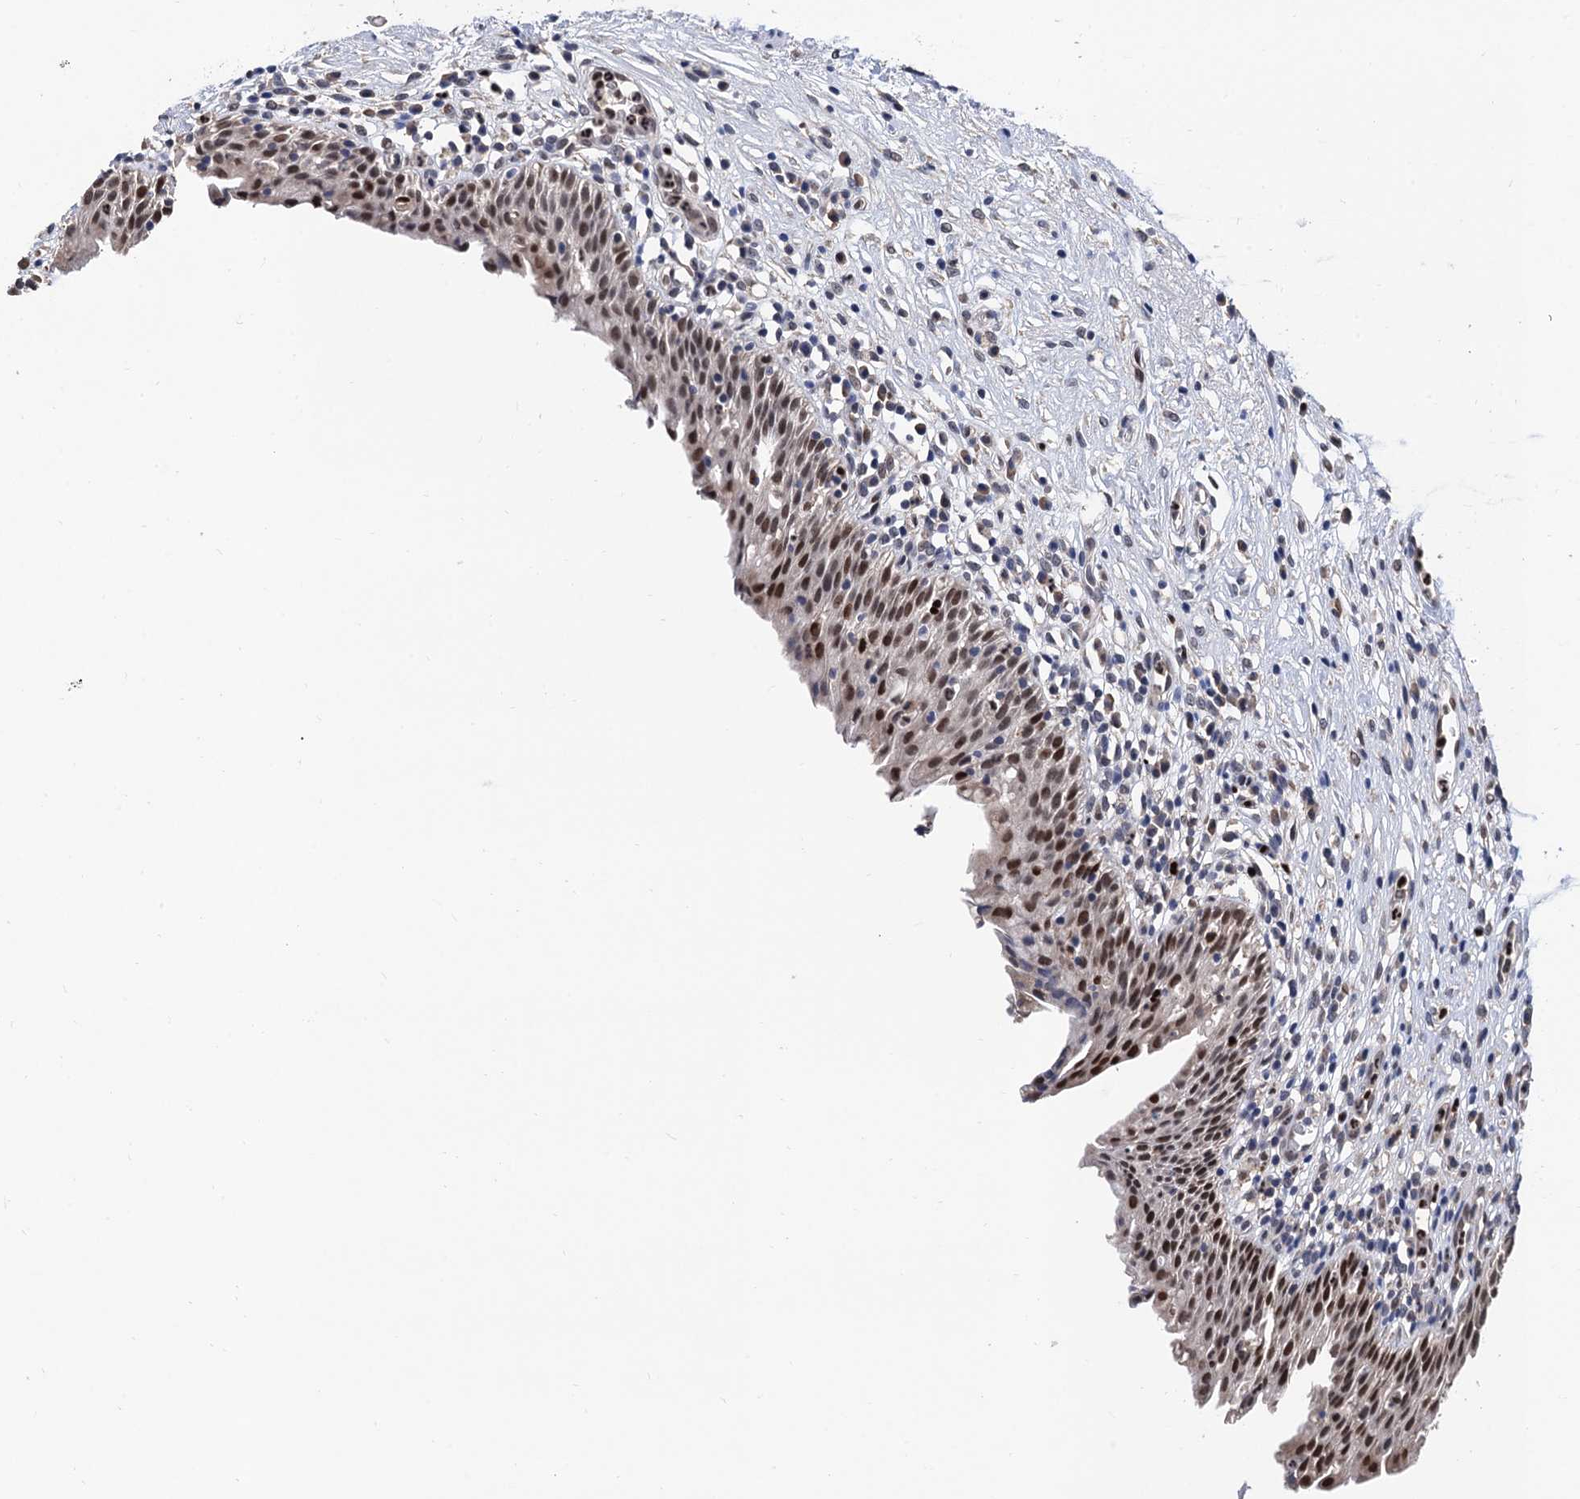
{"staining": {"intensity": "moderate", "quantity": ">75%", "location": "nuclear"}, "tissue": "urinary bladder", "cell_type": "Urothelial cells", "image_type": "normal", "snomed": [{"axis": "morphology", "description": "Normal tissue, NOS"}, {"axis": "morphology", "description": "Inflammation, NOS"}, {"axis": "topography", "description": "Urinary bladder"}], "caption": "Protein expression by immunohistochemistry exhibits moderate nuclear expression in about >75% of urothelial cells in normal urinary bladder.", "gene": "TSEN34", "patient": {"sex": "male", "age": 63}}